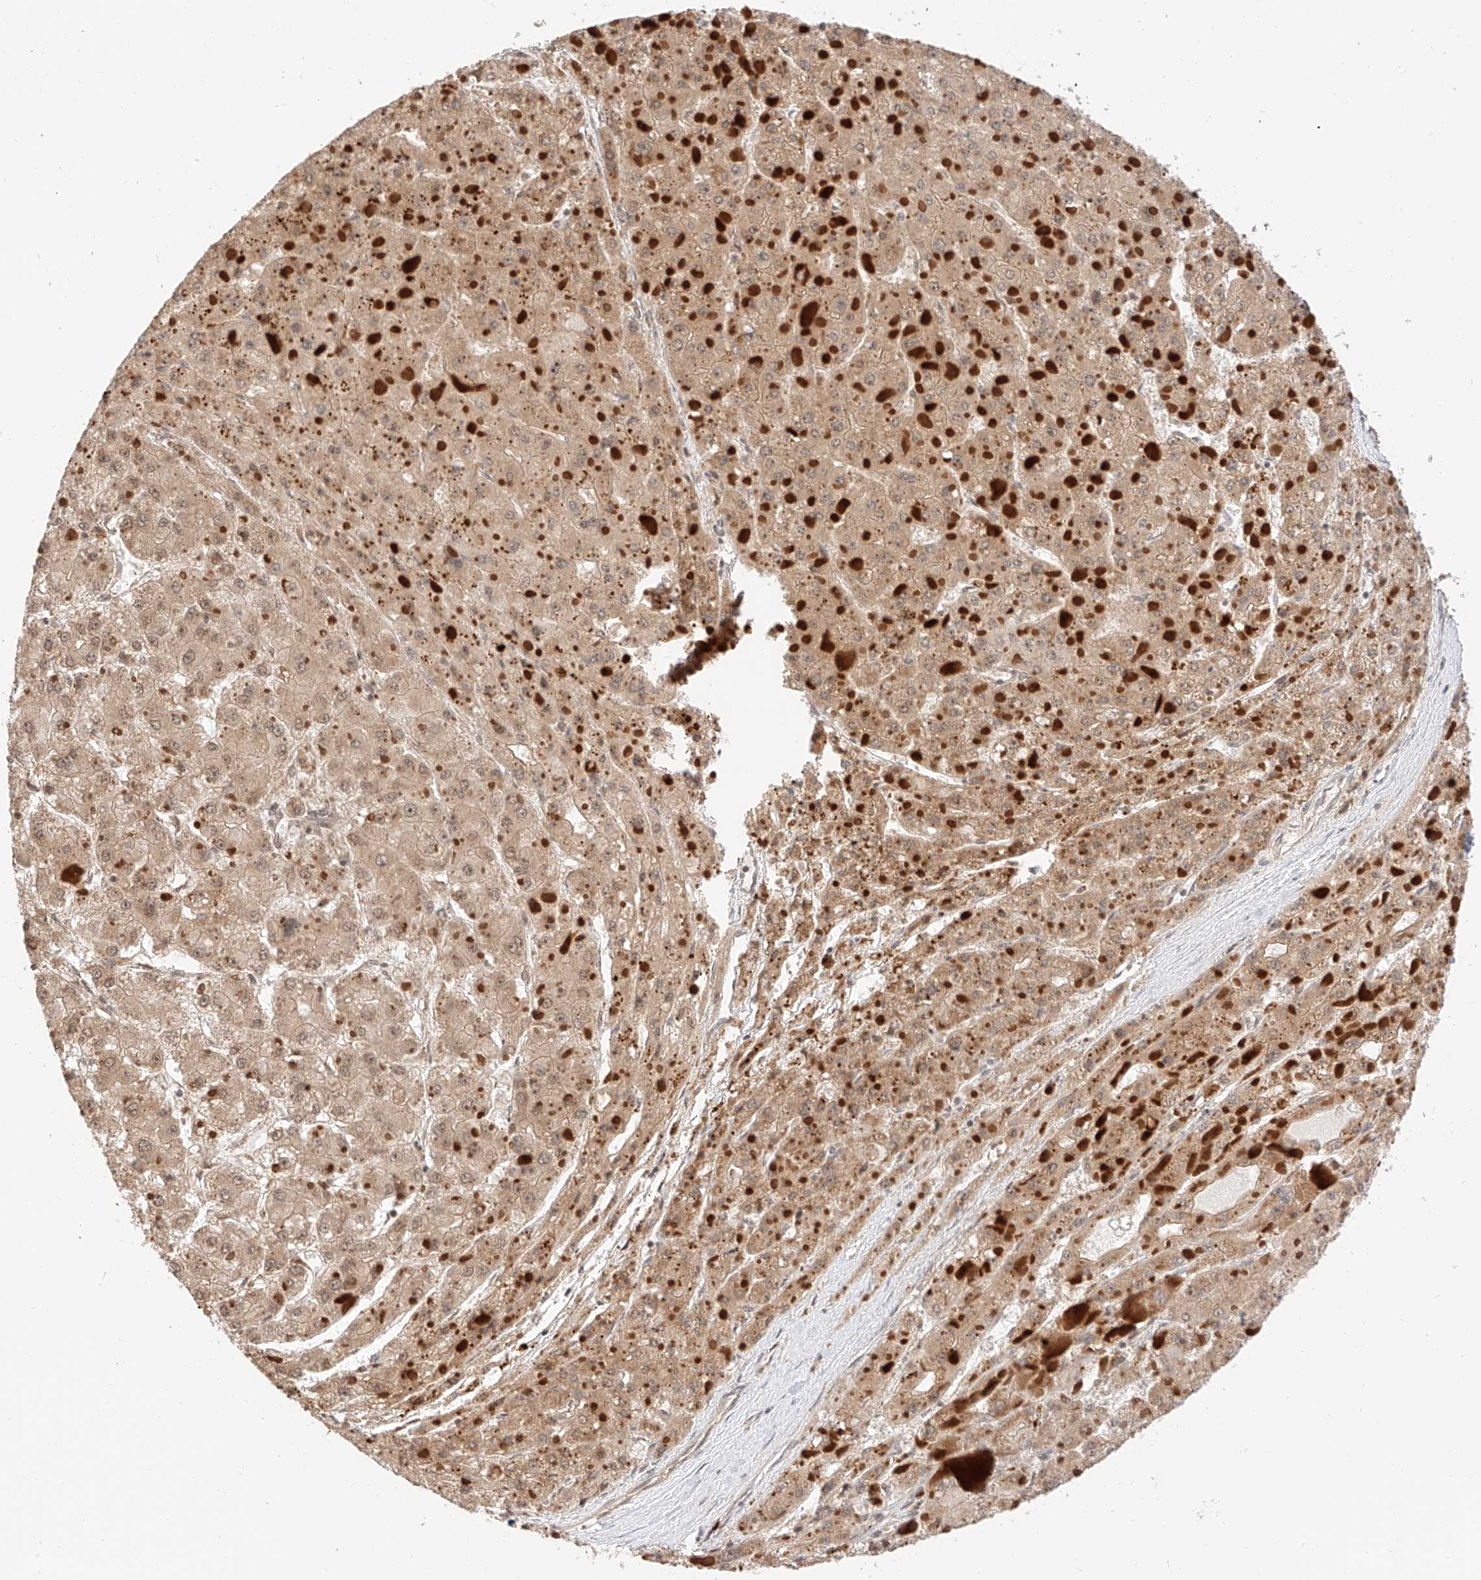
{"staining": {"intensity": "weak", "quantity": ">75%", "location": "cytoplasmic/membranous"}, "tissue": "liver cancer", "cell_type": "Tumor cells", "image_type": "cancer", "snomed": [{"axis": "morphology", "description": "Carcinoma, Hepatocellular, NOS"}, {"axis": "topography", "description": "Liver"}], "caption": "Liver cancer (hepatocellular carcinoma) stained for a protein demonstrates weak cytoplasmic/membranous positivity in tumor cells.", "gene": "EIF4H", "patient": {"sex": "female", "age": 73}}